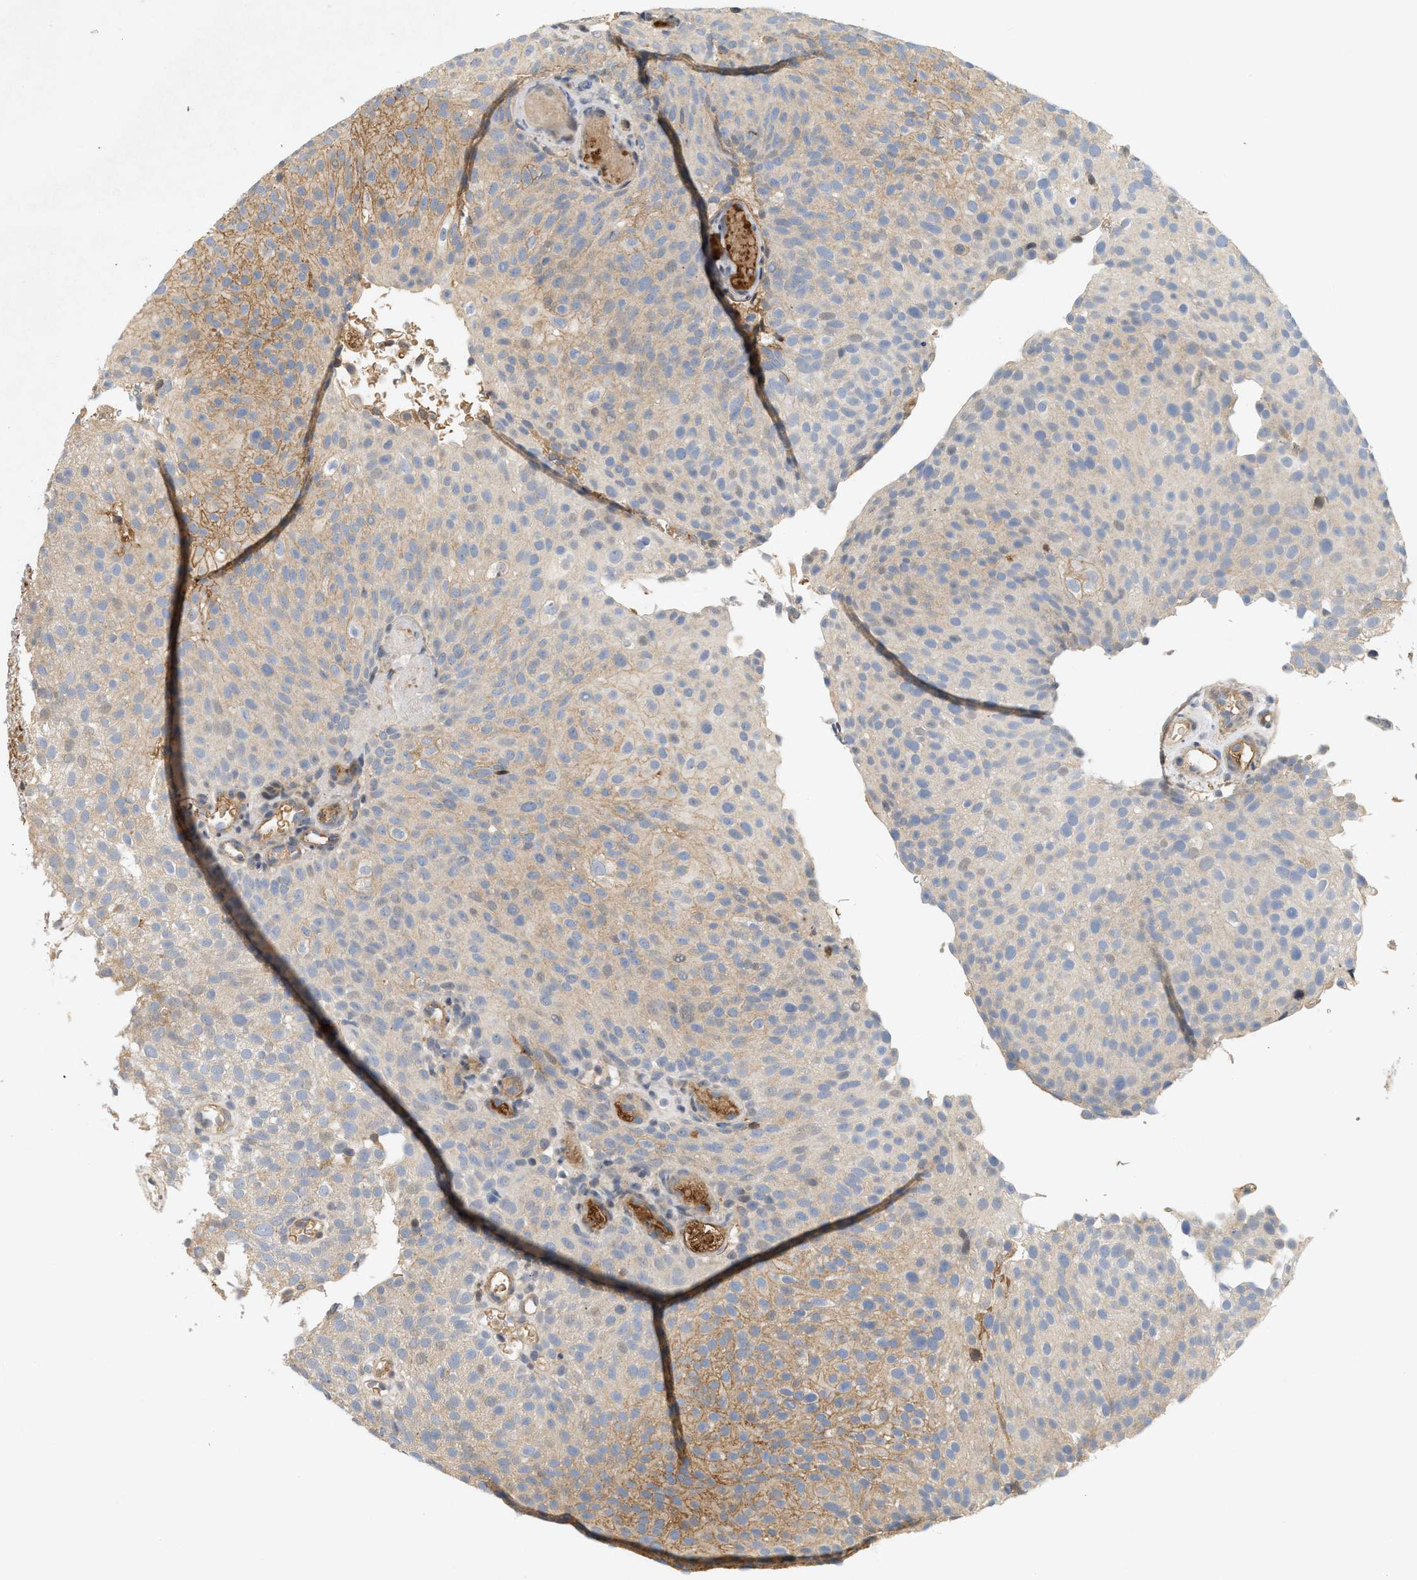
{"staining": {"intensity": "moderate", "quantity": "25%-75%", "location": "cytoplasmic/membranous"}, "tissue": "urothelial cancer", "cell_type": "Tumor cells", "image_type": "cancer", "snomed": [{"axis": "morphology", "description": "Urothelial carcinoma, Low grade"}, {"axis": "topography", "description": "Urinary bladder"}], "caption": "Urothelial cancer was stained to show a protein in brown. There is medium levels of moderate cytoplasmic/membranous positivity in about 25%-75% of tumor cells. (DAB (3,3'-diaminobenzidine) = brown stain, brightfield microscopy at high magnification).", "gene": "F8", "patient": {"sex": "male", "age": 78}}